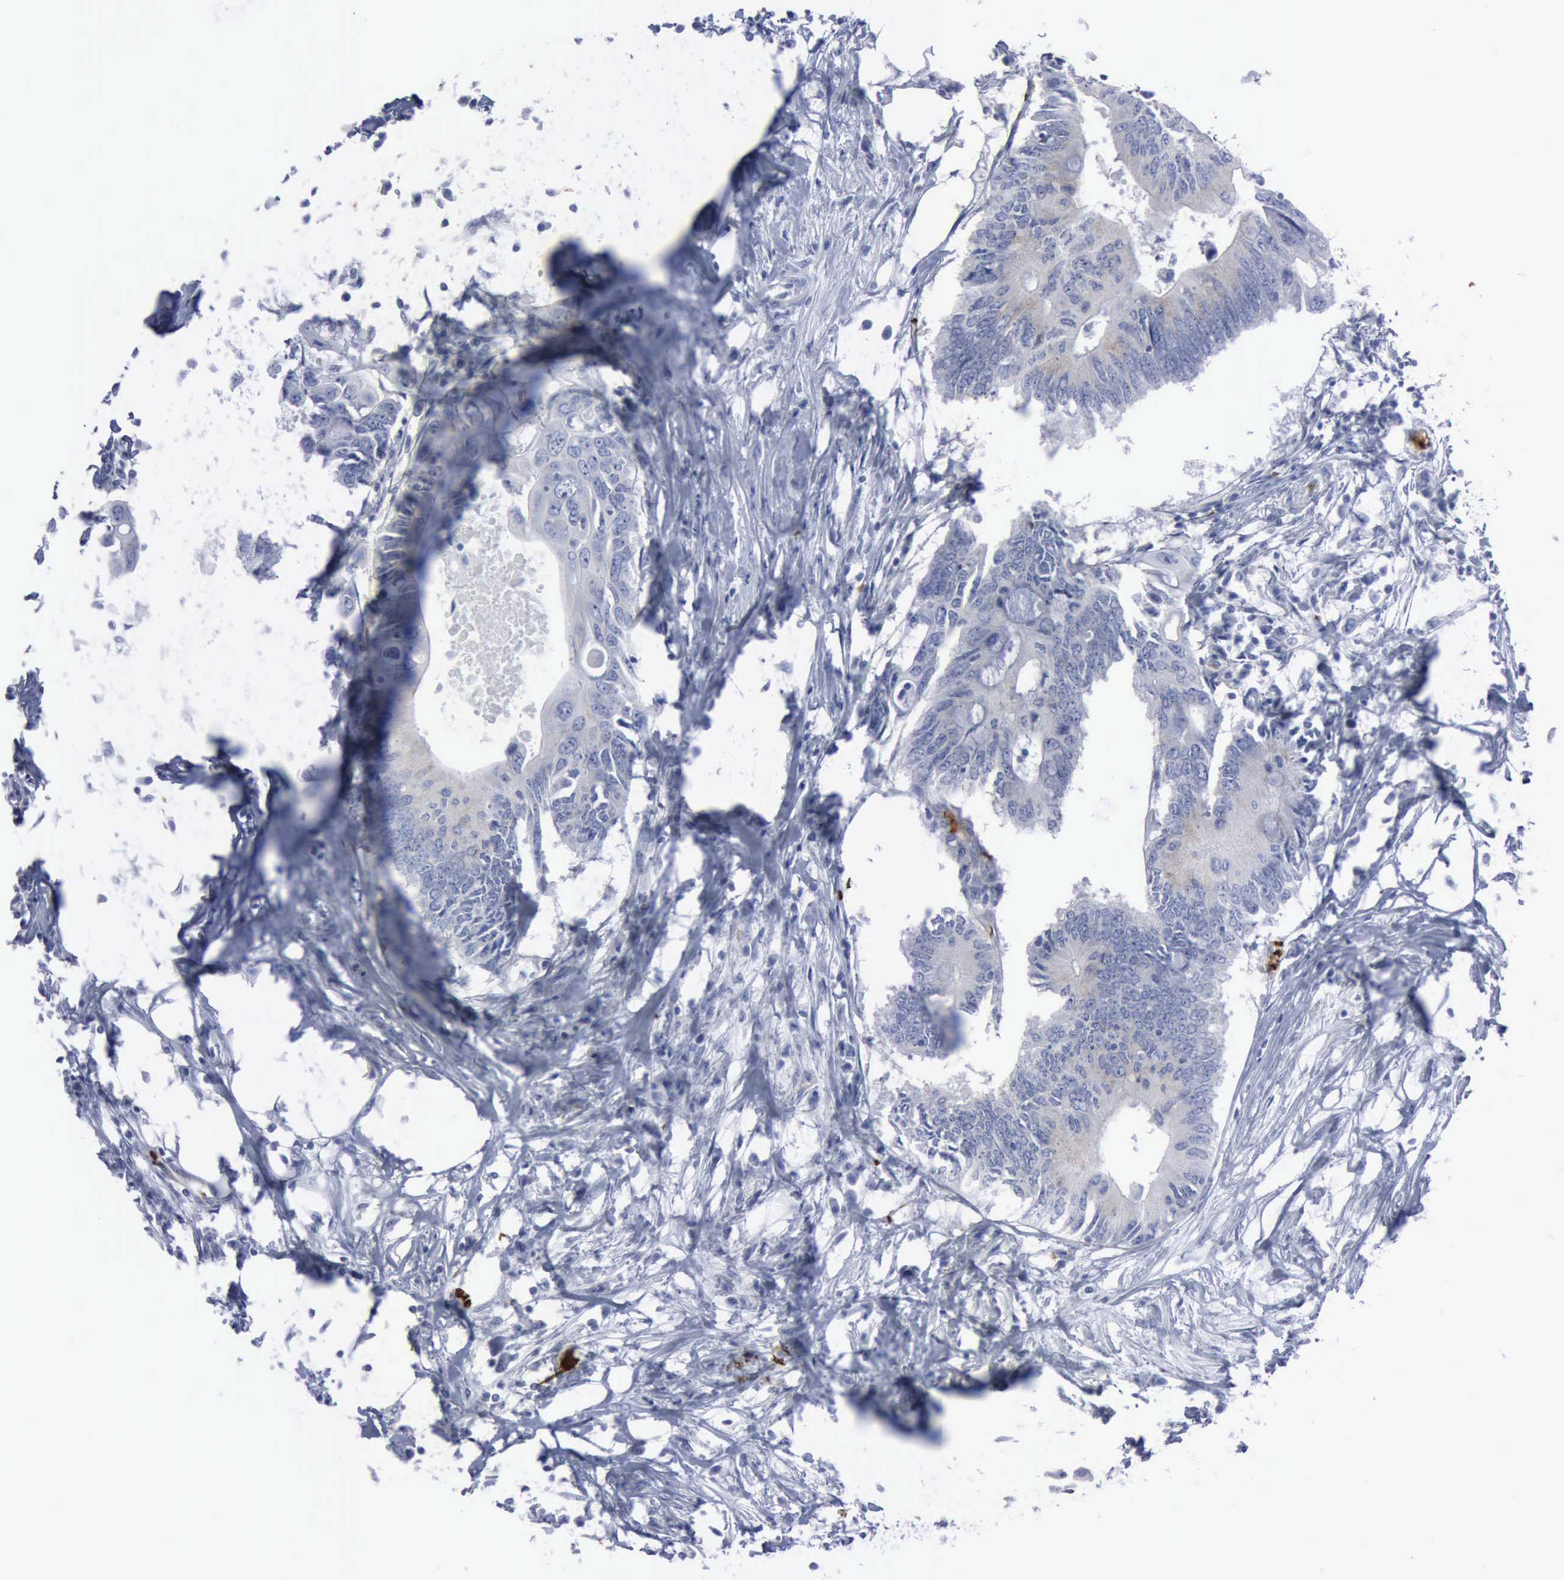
{"staining": {"intensity": "weak", "quantity": "25%-75%", "location": "cytoplasmic/membranous"}, "tissue": "colorectal cancer", "cell_type": "Tumor cells", "image_type": "cancer", "snomed": [{"axis": "morphology", "description": "Adenocarcinoma, NOS"}, {"axis": "topography", "description": "Colon"}], "caption": "Colorectal cancer (adenocarcinoma) tissue exhibits weak cytoplasmic/membranous staining in approximately 25%-75% of tumor cells", "gene": "TGFB1", "patient": {"sex": "male", "age": 71}}